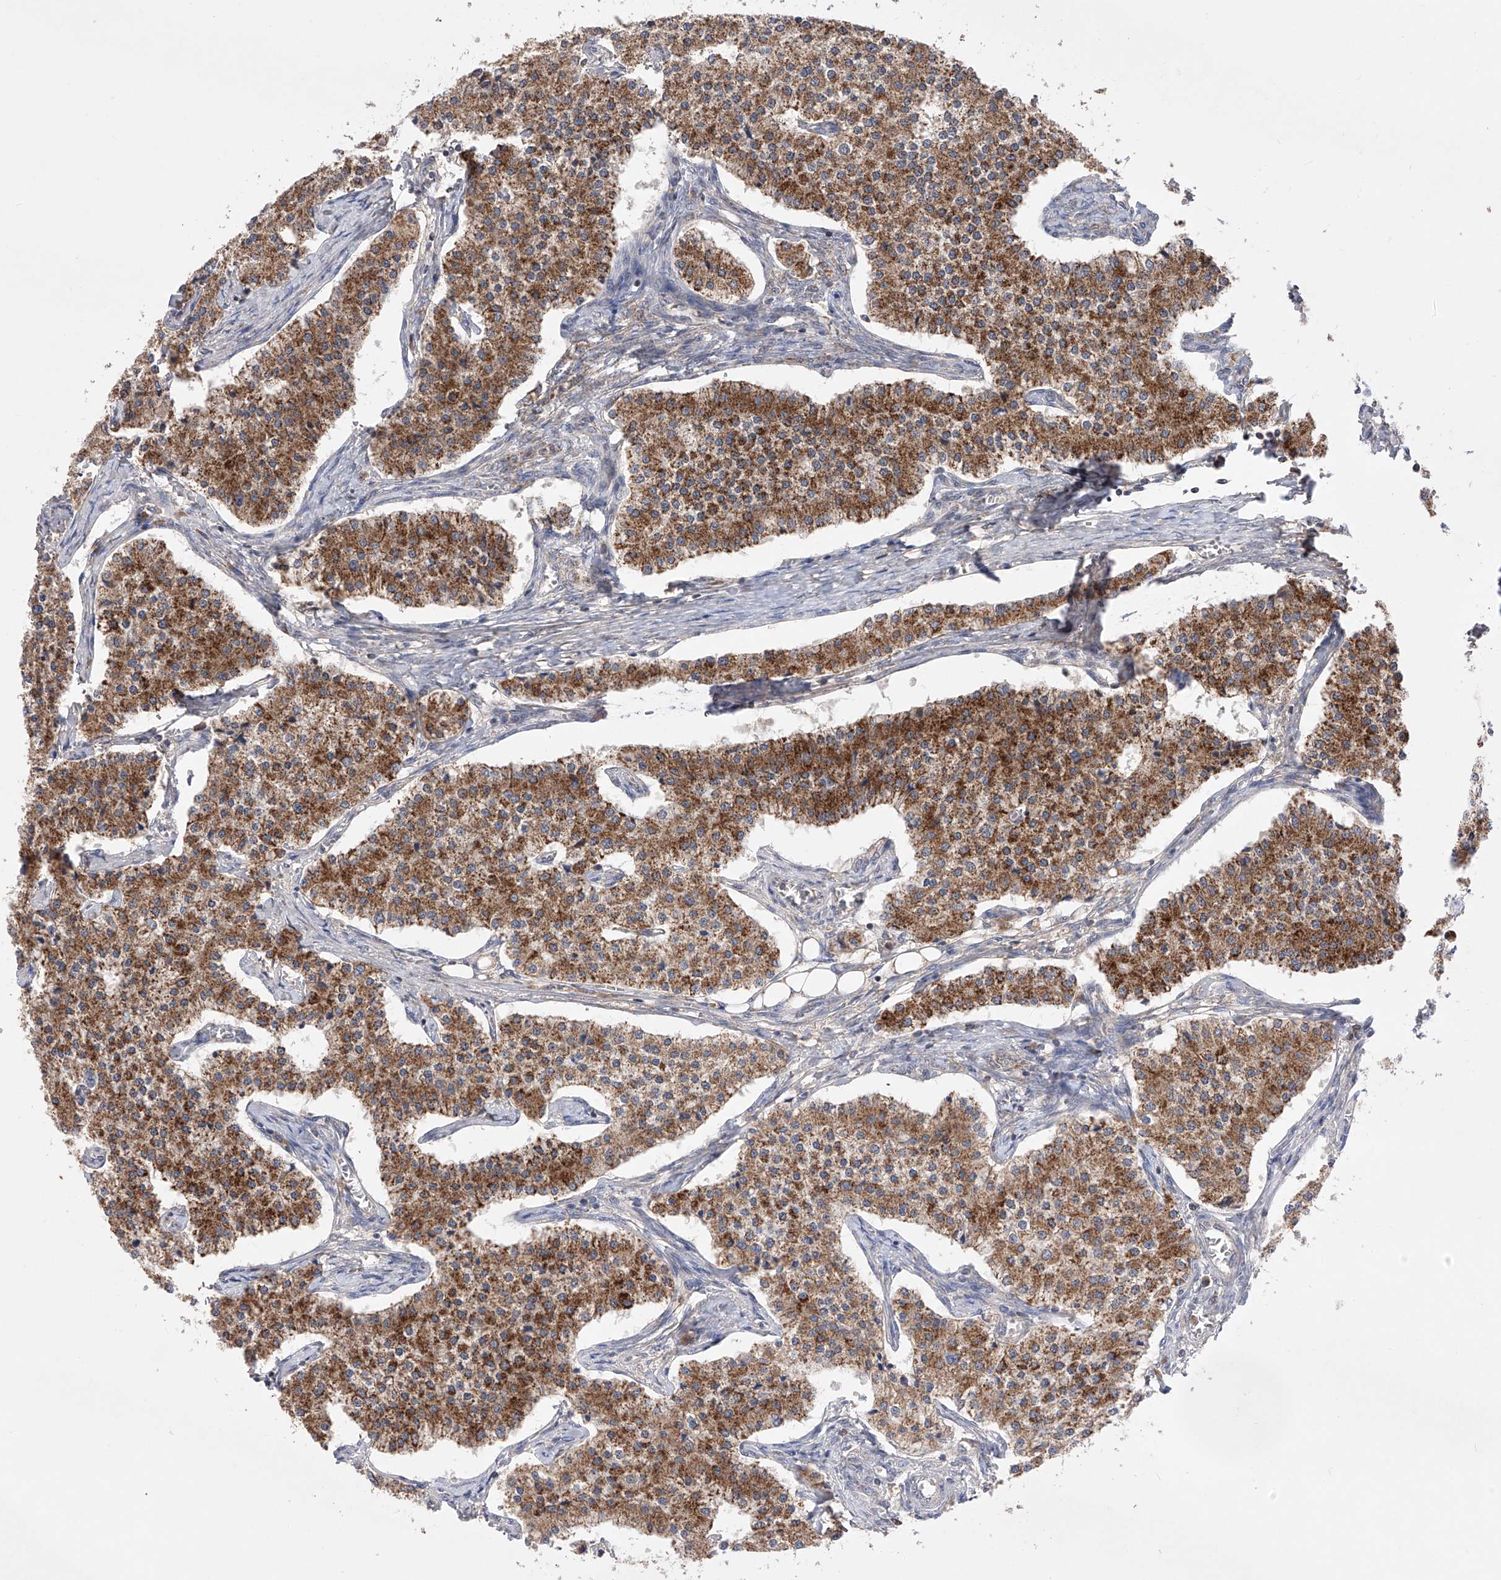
{"staining": {"intensity": "moderate", "quantity": ">75%", "location": "cytoplasmic/membranous"}, "tissue": "carcinoid", "cell_type": "Tumor cells", "image_type": "cancer", "snomed": [{"axis": "morphology", "description": "Carcinoid, malignant, NOS"}, {"axis": "topography", "description": "Colon"}], "caption": "Tumor cells show medium levels of moderate cytoplasmic/membranous expression in about >75% of cells in human carcinoid (malignant).", "gene": "SDHAF4", "patient": {"sex": "female", "age": 52}}